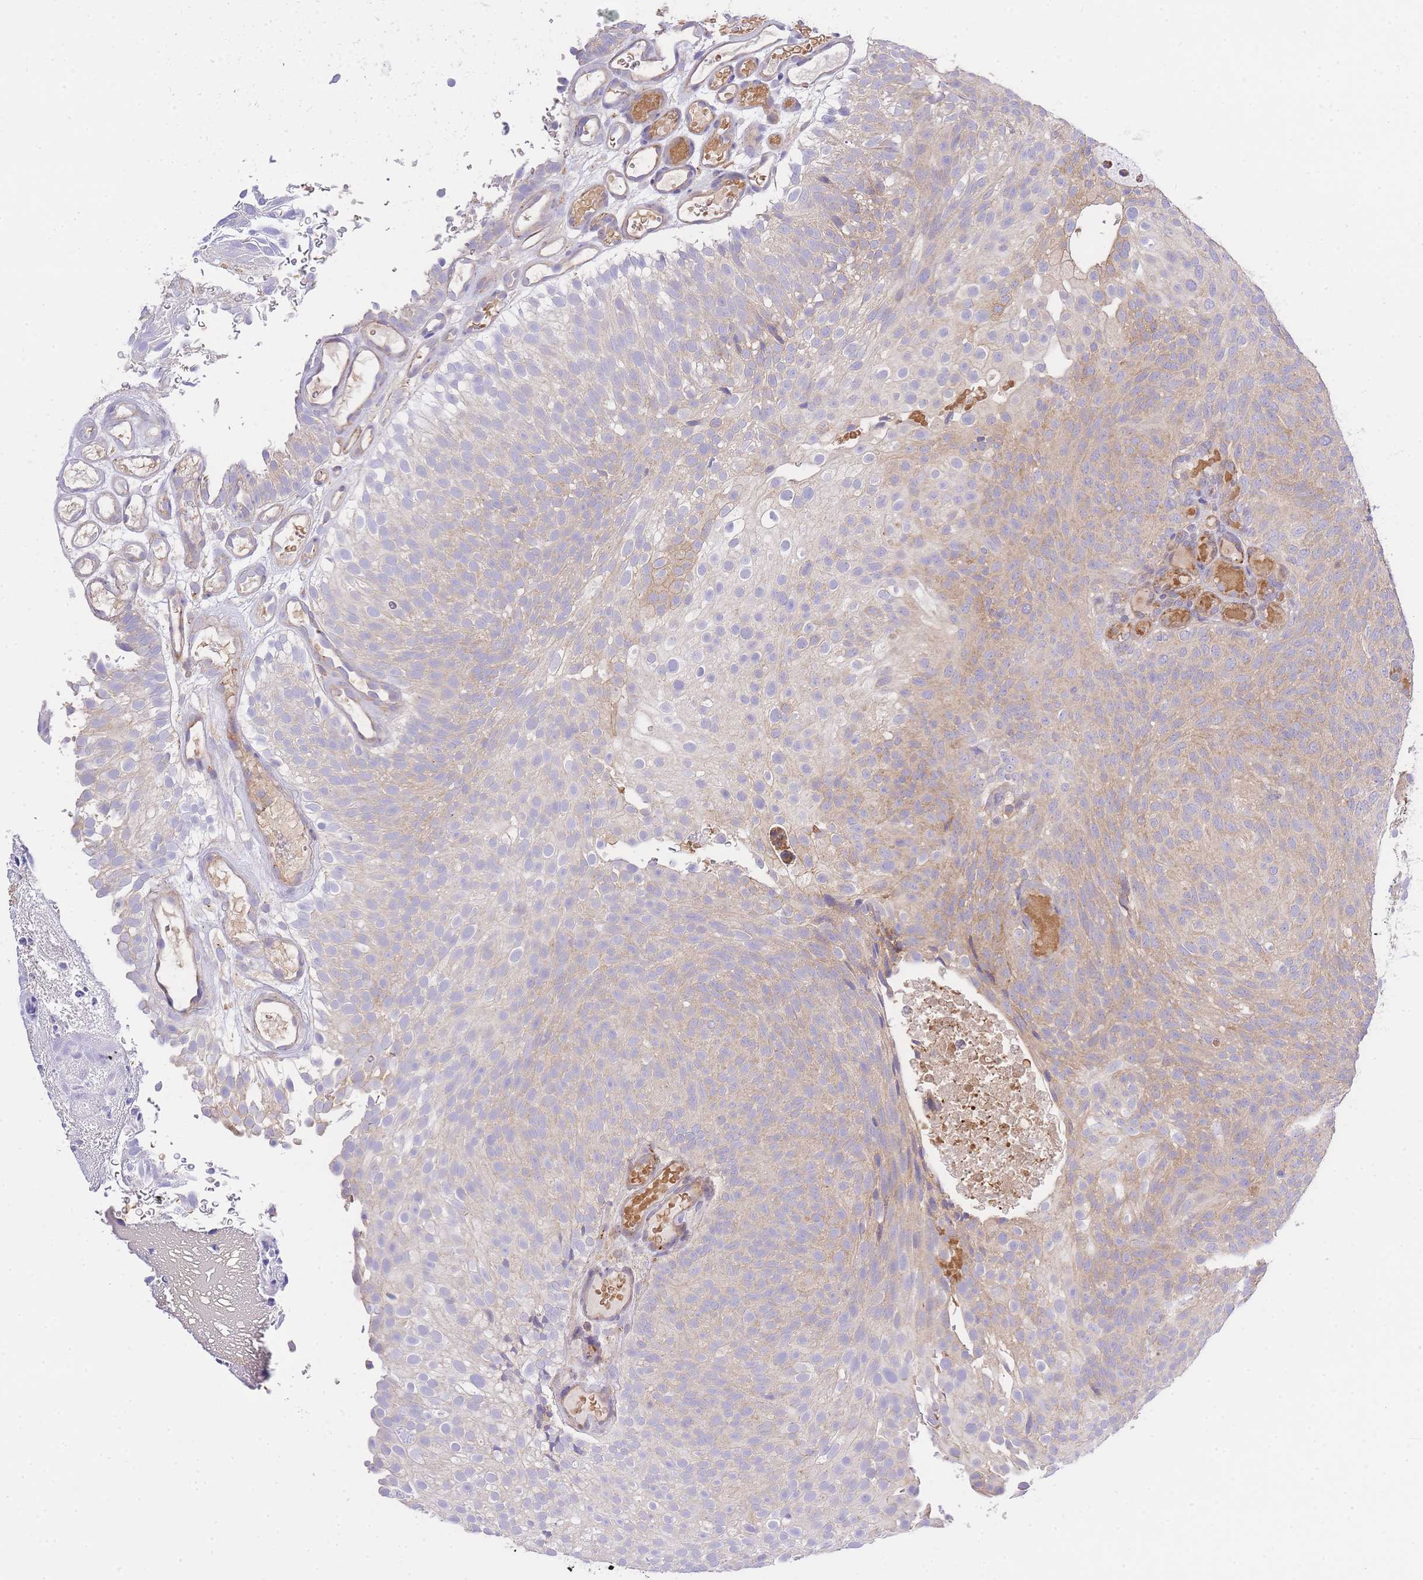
{"staining": {"intensity": "weak", "quantity": "25%-75%", "location": "cytoplasmic/membranous"}, "tissue": "urothelial cancer", "cell_type": "Tumor cells", "image_type": "cancer", "snomed": [{"axis": "morphology", "description": "Urothelial carcinoma, Low grade"}, {"axis": "topography", "description": "Urinary bladder"}], "caption": "A high-resolution micrograph shows IHC staining of low-grade urothelial carcinoma, which exhibits weak cytoplasmic/membranous expression in approximately 25%-75% of tumor cells.", "gene": "INSYN2B", "patient": {"sex": "male", "age": 78}}